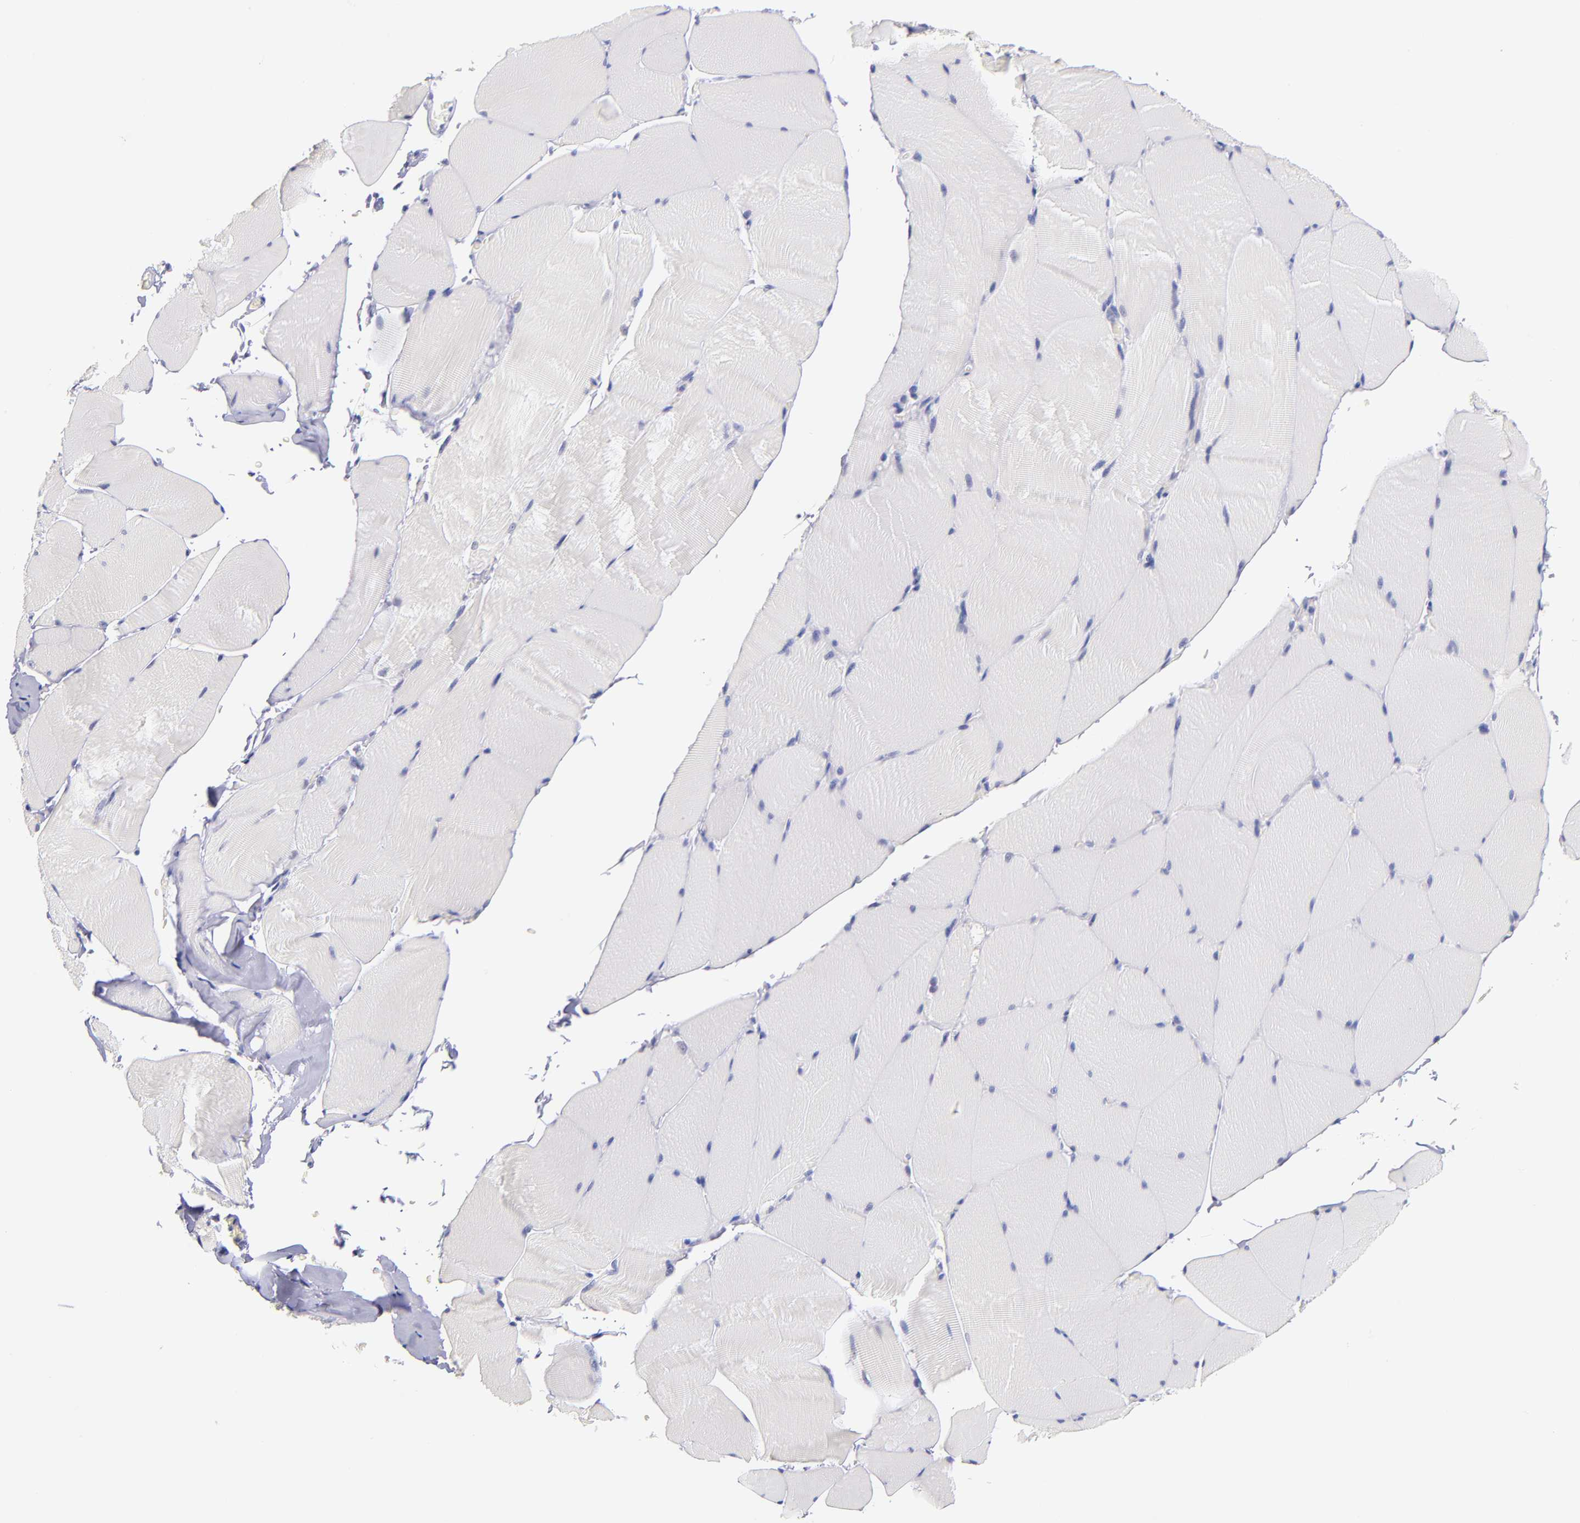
{"staining": {"intensity": "negative", "quantity": "none", "location": "none"}, "tissue": "skeletal muscle", "cell_type": "Myocytes", "image_type": "normal", "snomed": [{"axis": "morphology", "description": "Normal tissue, NOS"}, {"axis": "topography", "description": "Skeletal muscle"}], "caption": "A high-resolution histopathology image shows IHC staining of normal skeletal muscle, which reveals no significant expression in myocytes.", "gene": "SNRPB", "patient": {"sex": "male", "age": 71}}